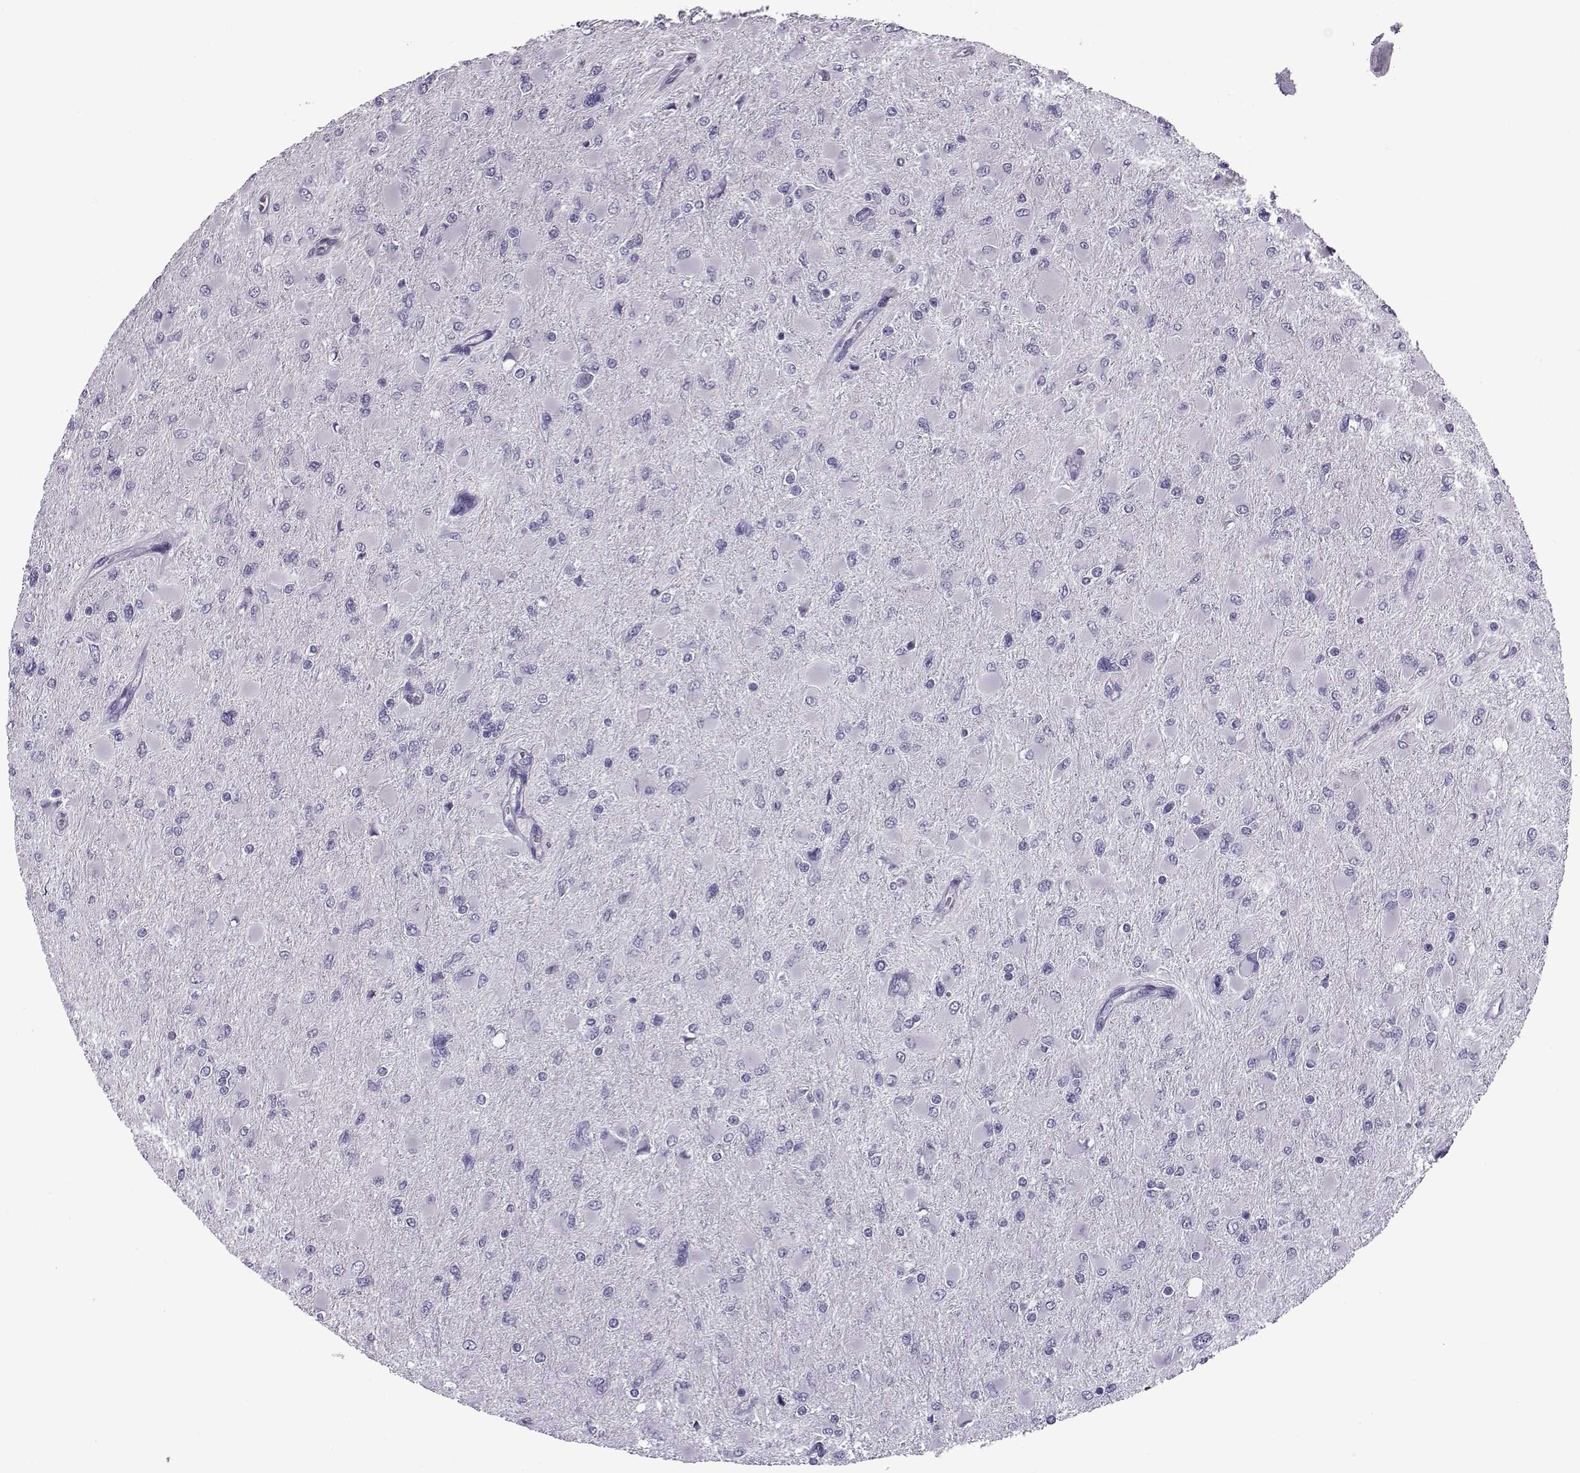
{"staining": {"intensity": "negative", "quantity": "none", "location": "none"}, "tissue": "glioma", "cell_type": "Tumor cells", "image_type": "cancer", "snomed": [{"axis": "morphology", "description": "Glioma, malignant, High grade"}, {"axis": "topography", "description": "Cerebral cortex"}], "caption": "Protein analysis of glioma shows no significant positivity in tumor cells.", "gene": "OIP5", "patient": {"sex": "female", "age": 36}}